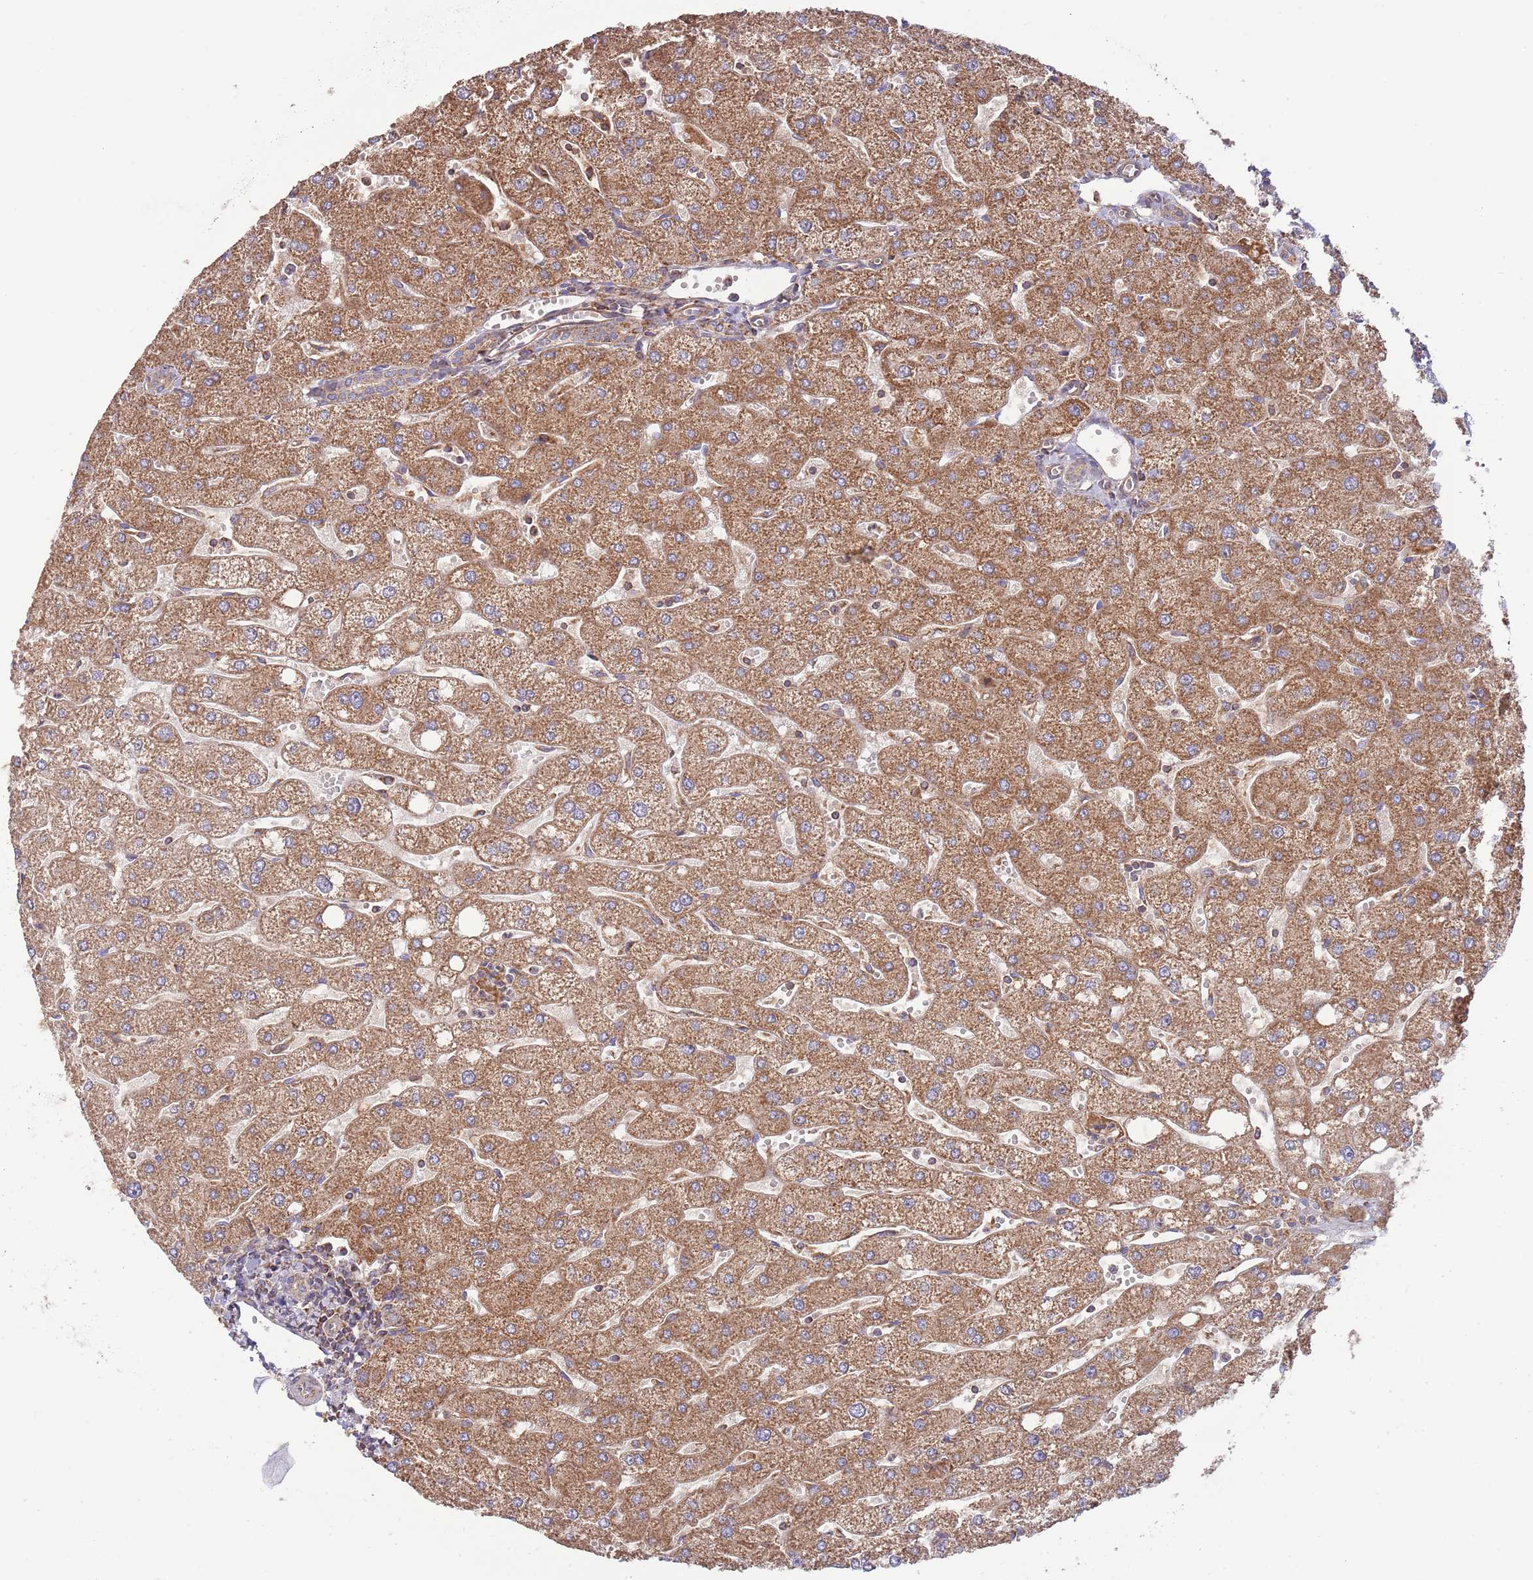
{"staining": {"intensity": "weak", "quantity": ">75%", "location": "cytoplasmic/membranous"}, "tissue": "liver", "cell_type": "Cholangiocytes", "image_type": "normal", "snomed": [{"axis": "morphology", "description": "Normal tissue, NOS"}, {"axis": "topography", "description": "Liver"}], "caption": "This histopathology image exhibits immunohistochemistry (IHC) staining of normal liver, with low weak cytoplasmic/membranous expression in approximately >75% of cholangiocytes.", "gene": "DNAJA3", "patient": {"sex": "male", "age": 67}}